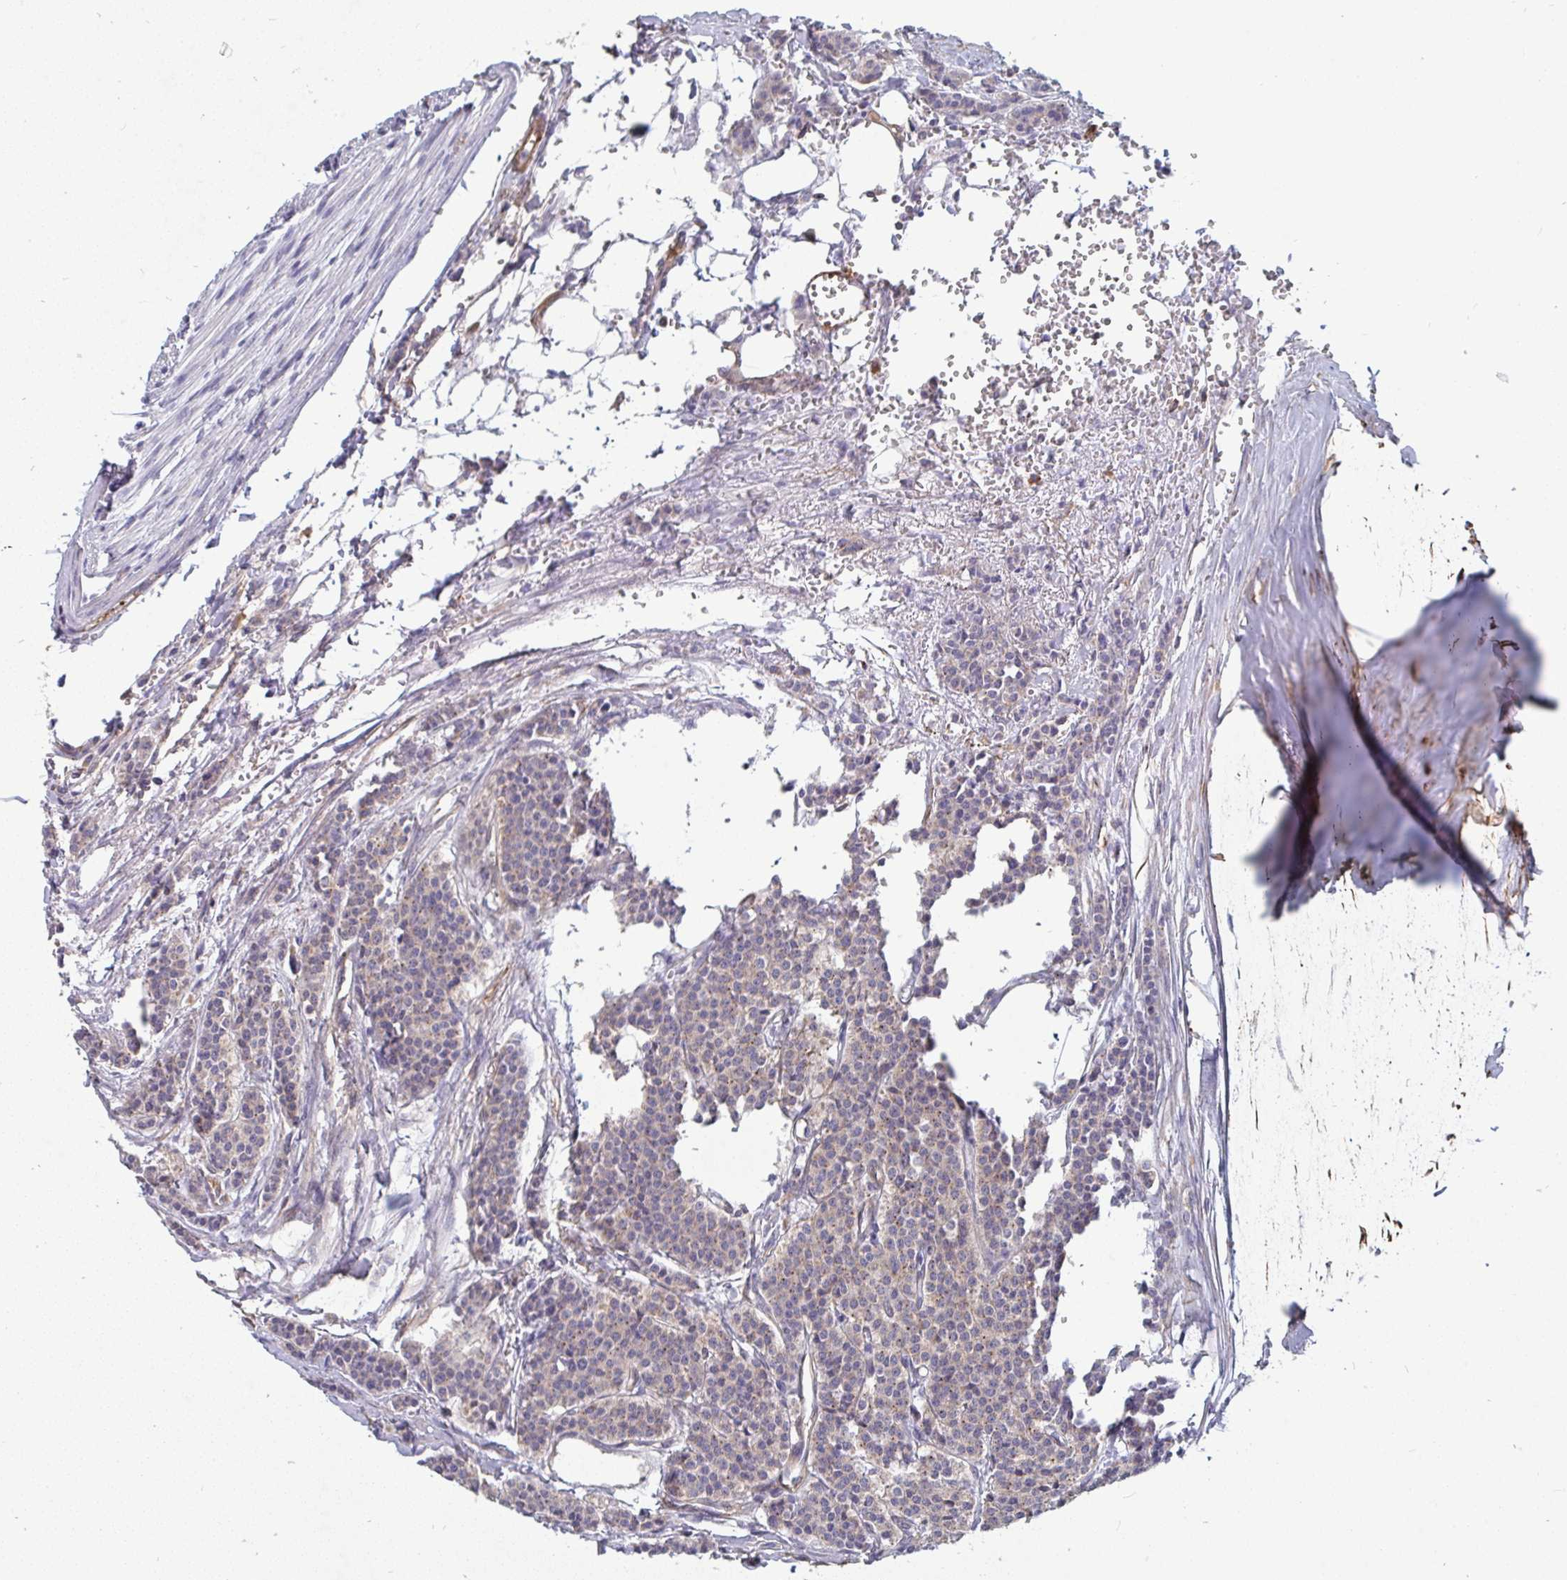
{"staining": {"intensity": "negative", "quantity": "none", "location": "none"}, "tissue": "carcinoid", "cell_type": "Tumor cells", "image_type": "cancer", "snomed": [{"axis": "morphology", "description": "Carcinoid, malignant, NOS"}, {"axis": "topography", "description": "Small intestine"}], "caption": "Carcinoid was stained to show a protein in brown. There is no significant staining in tumor cells.", "gene": "ISCU", "patient": {"sex": "male", "age": 63}}